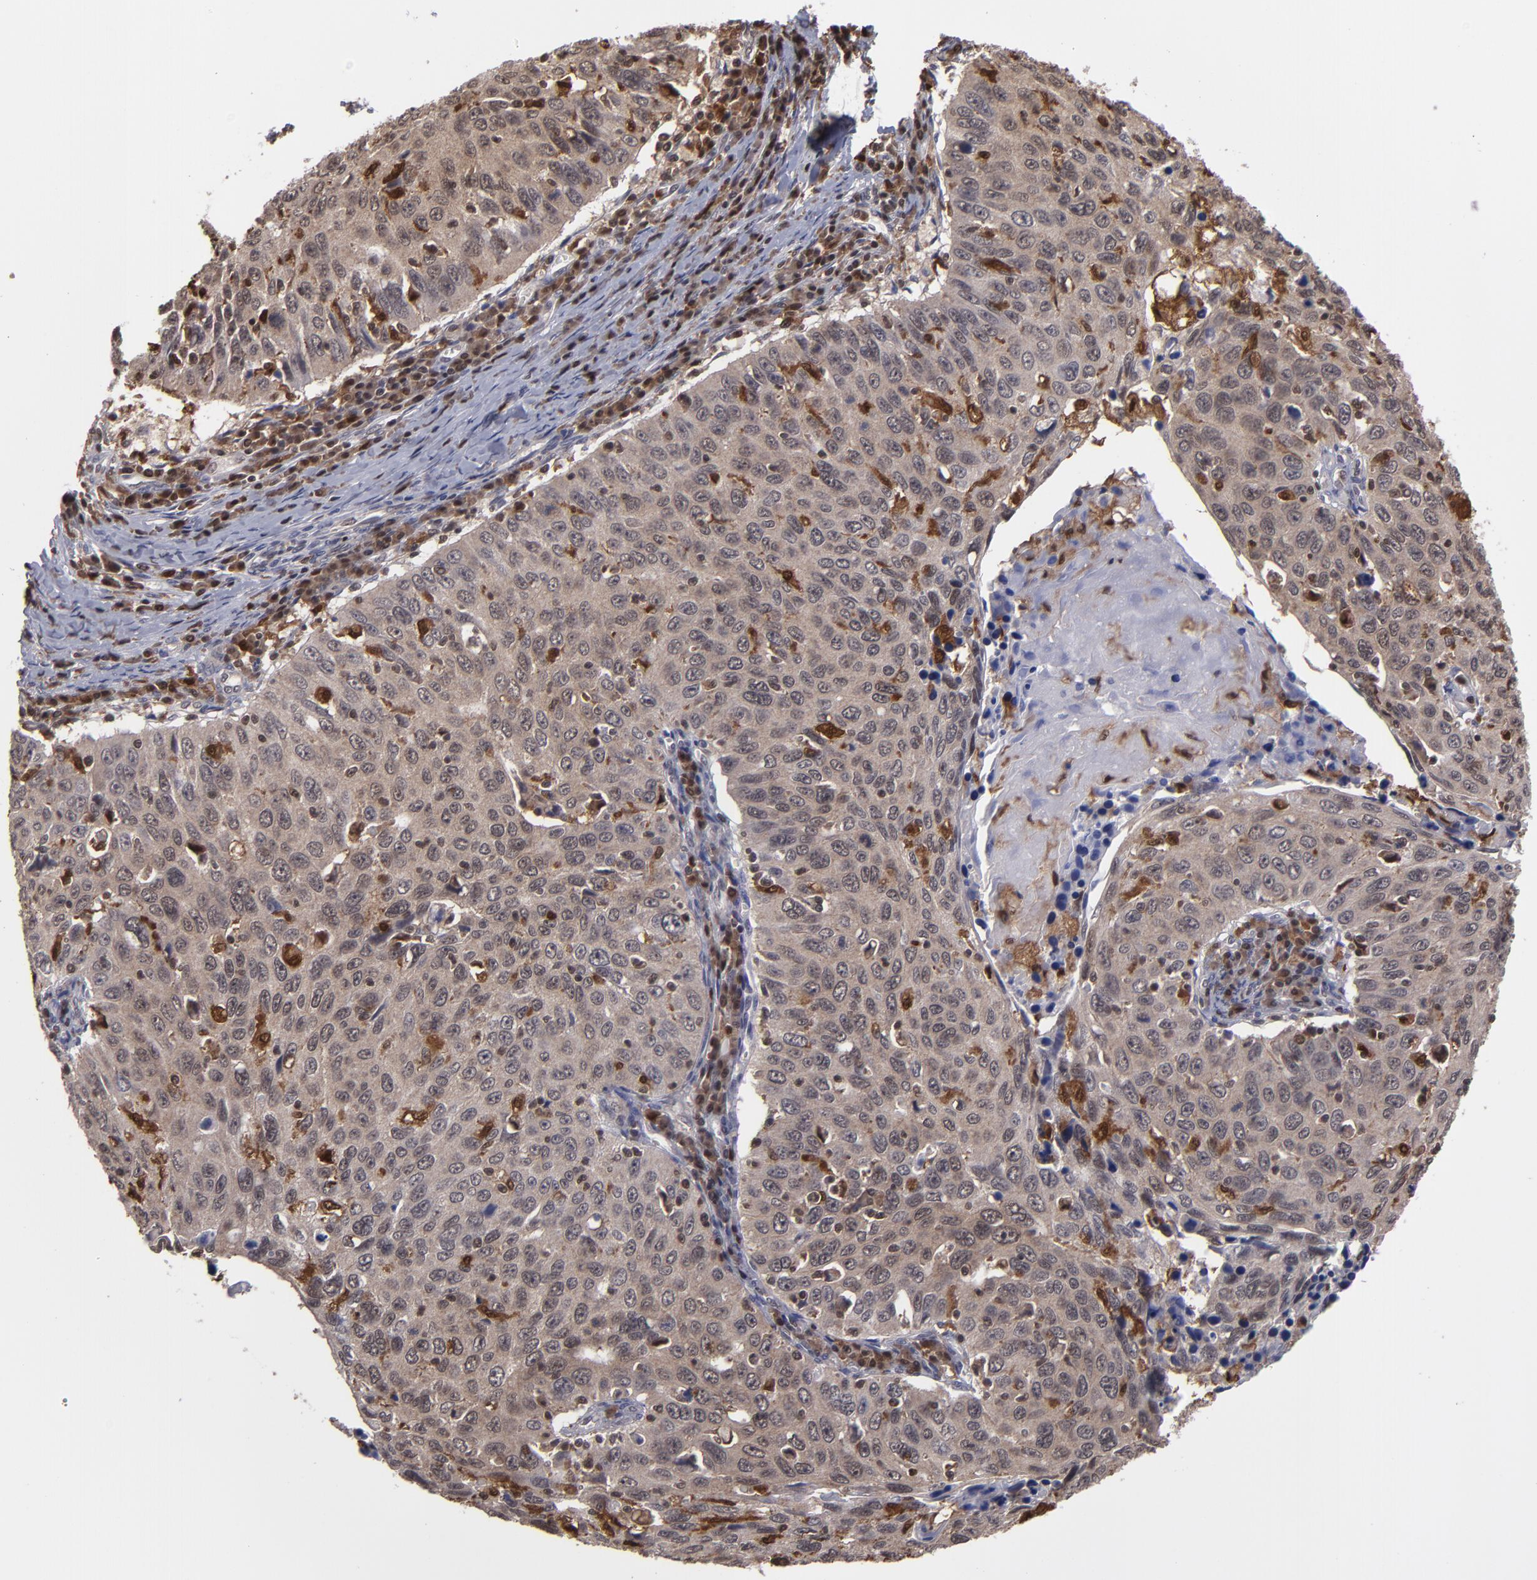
{"staining": {"intensity": "moderate", "quantity": ">75%", "location": "cytoplasmic/membranous,nuclear"}, "tissue": "cervical cancer", "cell_type": "Tumor cells", "image_type": "cancer", "snomed": [{"axis": "morphology", "description": "Squamous cell carcinoma, NOS"}, {"axis": "topography", "description": "Cervix"}], "caption": "This is a histology image of IHC staining of cervical cancer (squamous cell carcinoma), which shows moderate positivity in the cytoplasmic/membranous and nuclear of tumor cells.", "gene": "GRB2", "patient": {"sex": "female", "age": 53}}